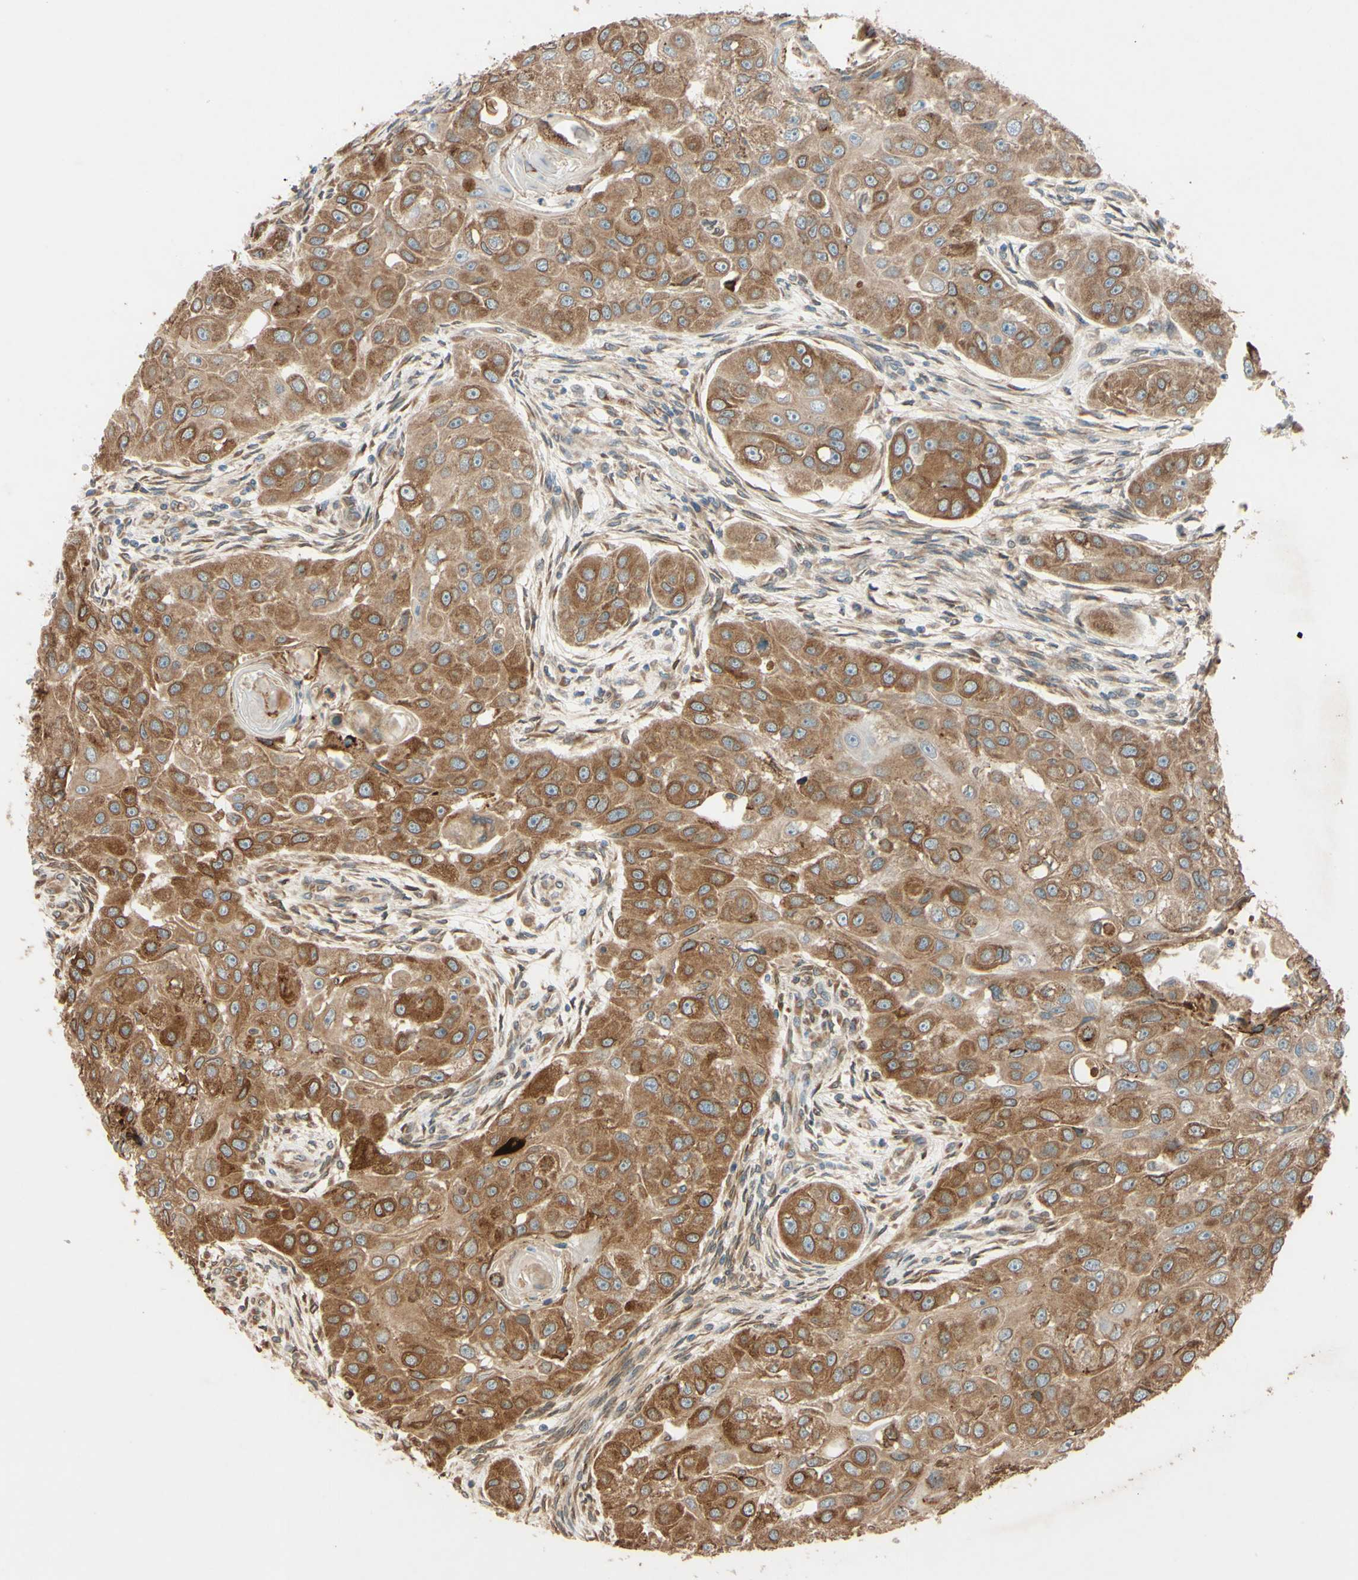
{"staining": {"intensity": "moderate", "quantity": ">75%", "location": "cytoplasmic/membranous,nuclear"}, "tissue": "head and neck cancer", "cell_type": "Tumor cells", "image_type": "cancer", "snomed": [{"axis": "morphology", "description": "Normal tissue, NOS"}, {"axis": "morphology", "description": "Squamous cell carcinoma, NOS"}, {"axis": "topography", "description": "Skeletal muscle"}, {"axis": "topography", "description": "Head-Neck"}], "caption": "Head and neck cancer was stained to show a protein in brown. There is medium levels of moderate cytoplasmic/membranous and nuclear positivity in approximately >75% of tumor cells. Nuclei are stained in blue.", "gene": "PTPRU", "patient": {"sex": "male", "age": 51}}